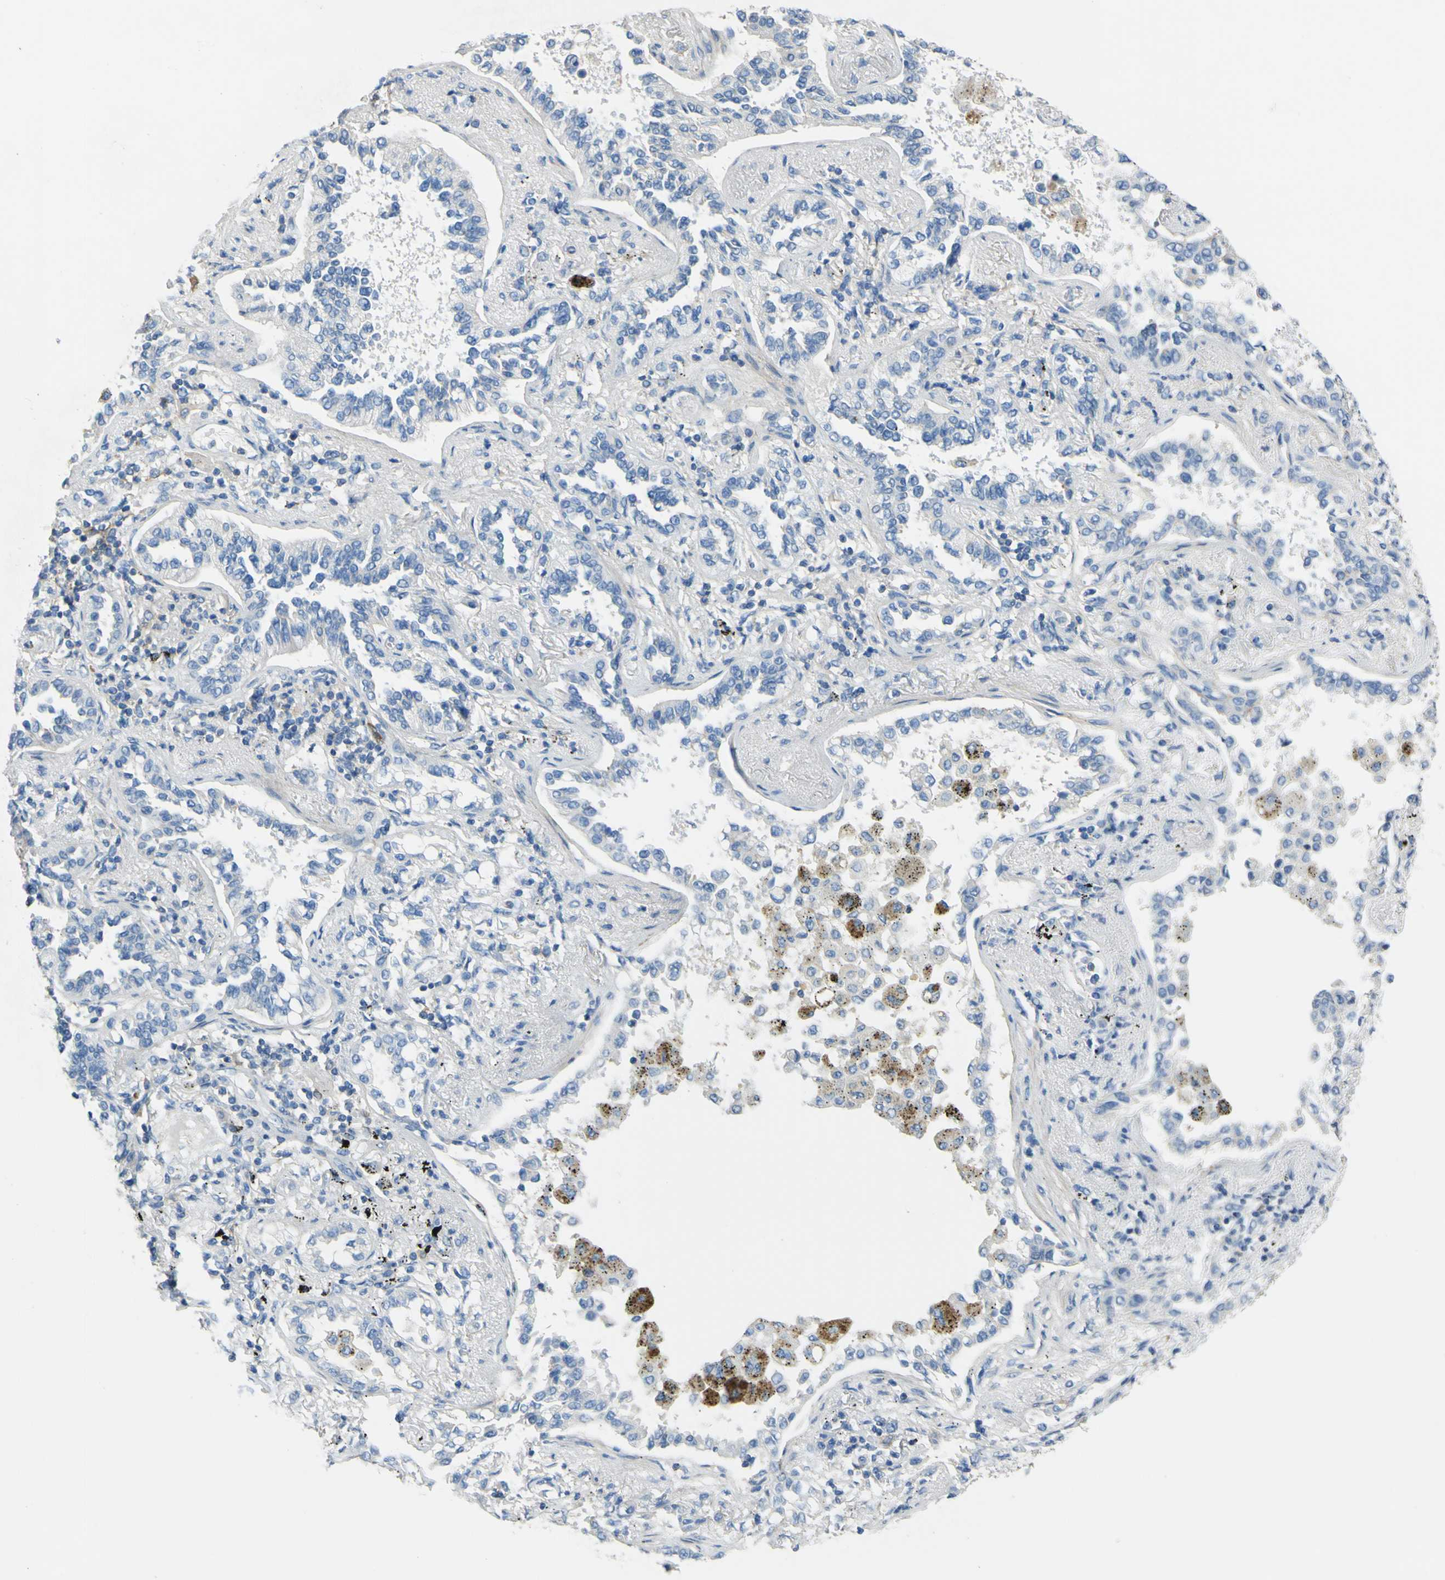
{"staining": {"intensity": "negative", "quantity": "none", "location": "none"}, "tissue": "lung cancer", "cell_type": "Tumor cells", "image_type": "cancer", "snomed": [{"axis": "morphology", "description": "Normal tissue, NOS"}, {"axis": "morphology", "description": "Adenocarcinoma, NOS"}, {"axis": "topography", "description": "Lung"}], "caption": "The IHC image has no significant expression in tumor cells of adenocarcinoma (lung) tissue. (Stains: DAB (3,3'-diaminobenzidine) immunohistochemistry (IHC) with hematoxylin counter stain, Microscopy: brightfield microscopy at high magnification).", "gene": "OGN", "patient": {"sex": "male", "age": 59}}